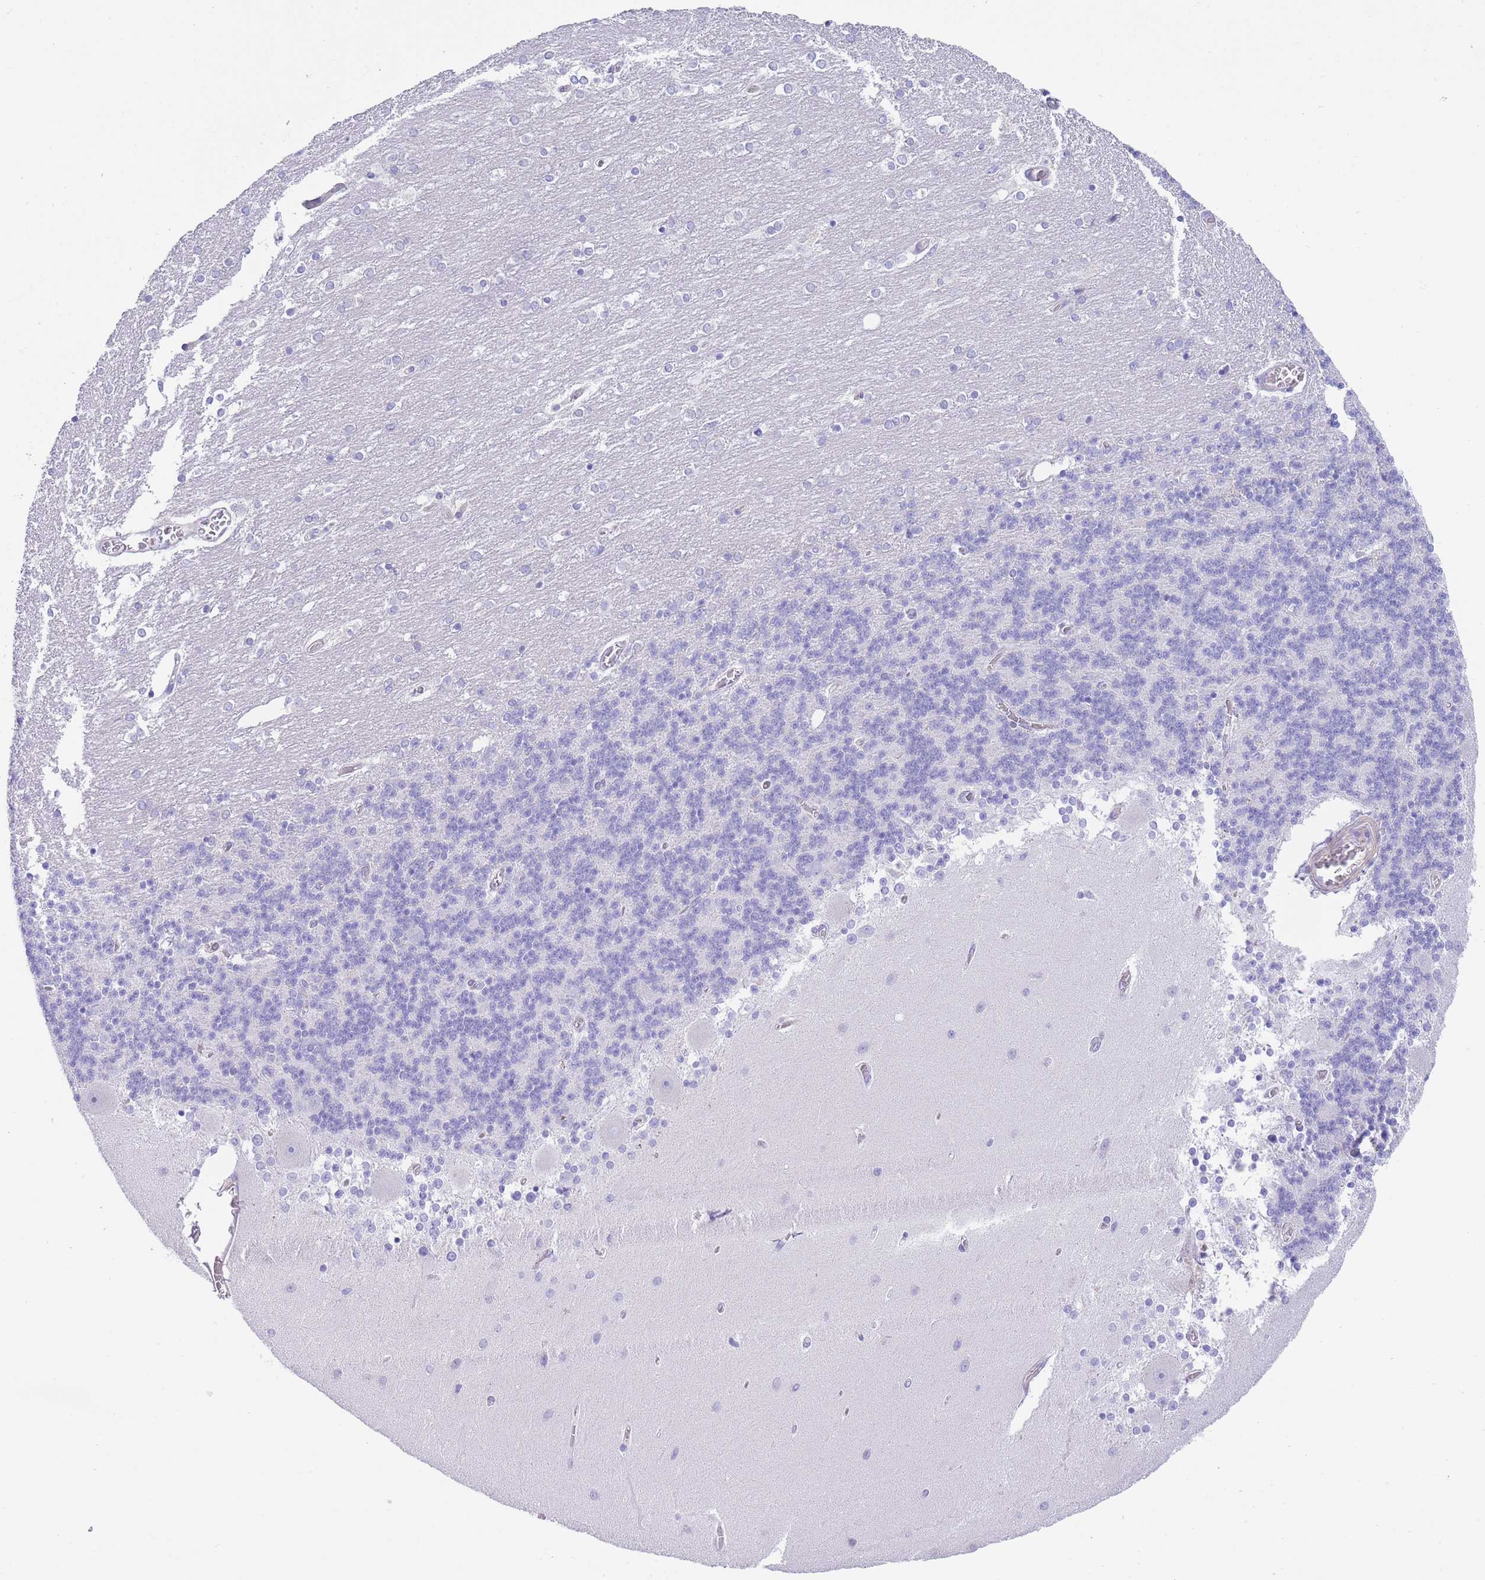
{"staining": {"intensity": "negative", "quantity": "none", "location": "none"}, "tissue": "cerebellum", "cell_type": "Cells in granular layer", "image_type": "normal", "snomed": [{"axis": "morphology", "description": "Normal tissue, NOS"}, {"axis": "topography", "description": "Cerebellum"}], "caption": "Micrograph shows no protein expression in cells in granular layer of benign cerebellum. (DAB (3,3'-diaminobenzidine) IHC, high magnification).", "gene": "ENSG00000289258", "patient": {"sex": "female", "age": 54}}